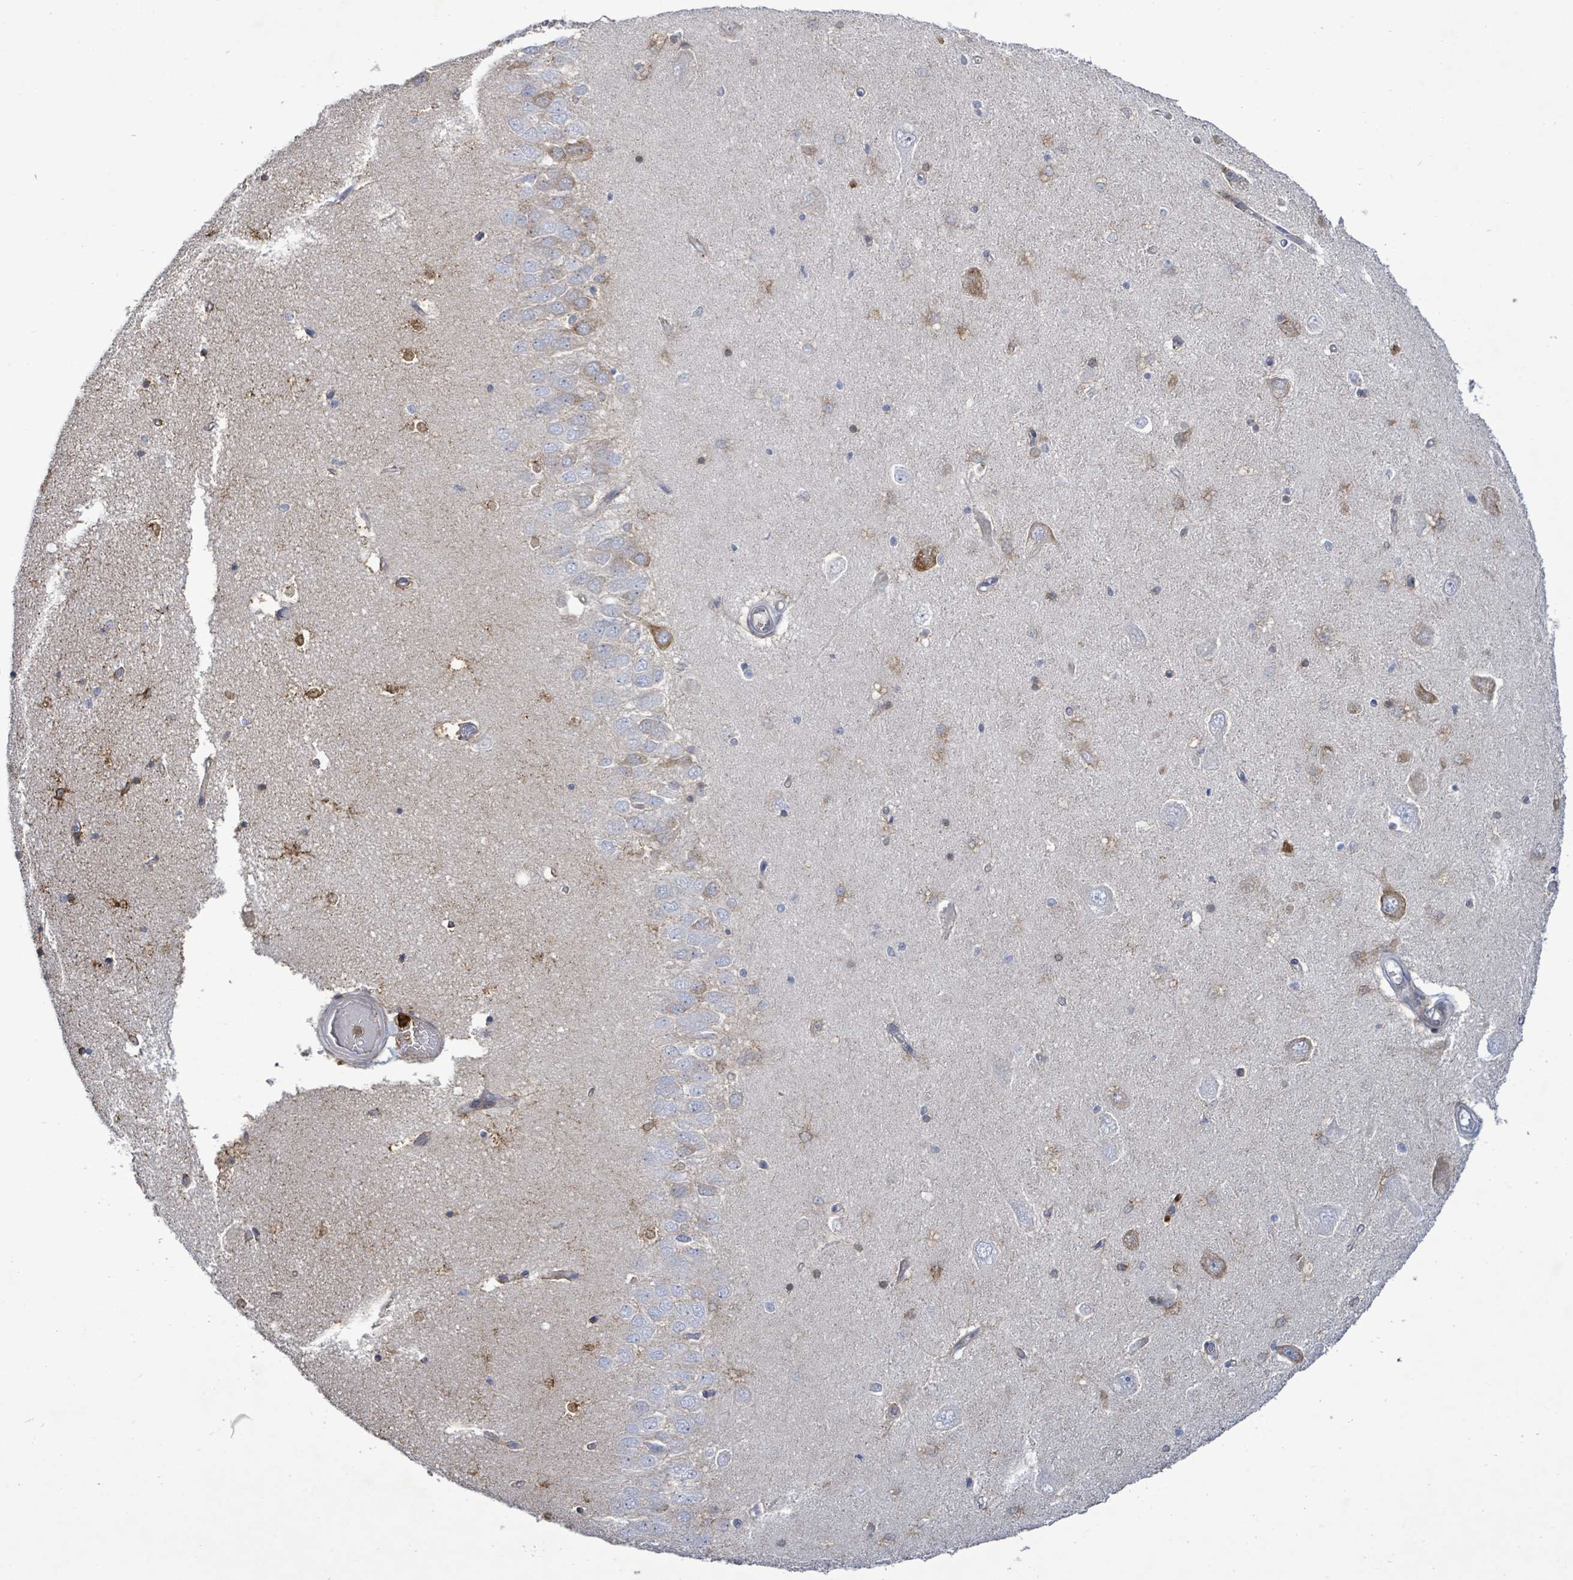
{"staining": {"intensity": "strong", "quantity": "<25%", "location": "cytoplasmic/membranous"}, "tissue": "hippocampus", "cell_type": "Glial cells", "image_type": "normal", "snomed": [{"axis": "morphology", "description": "Normal tissue, NOS"}, {"axis": "topography", "description": "Hippocampus"}], "caption": "Approximately <25% of glial cells in benign human hippocampus reveal strong cytoplasmic/membranous protein positivity as visualized by brown immunohistochemical staining.", "gene": "FAM210A", "patient": {"sex": "male", "age": 45}}